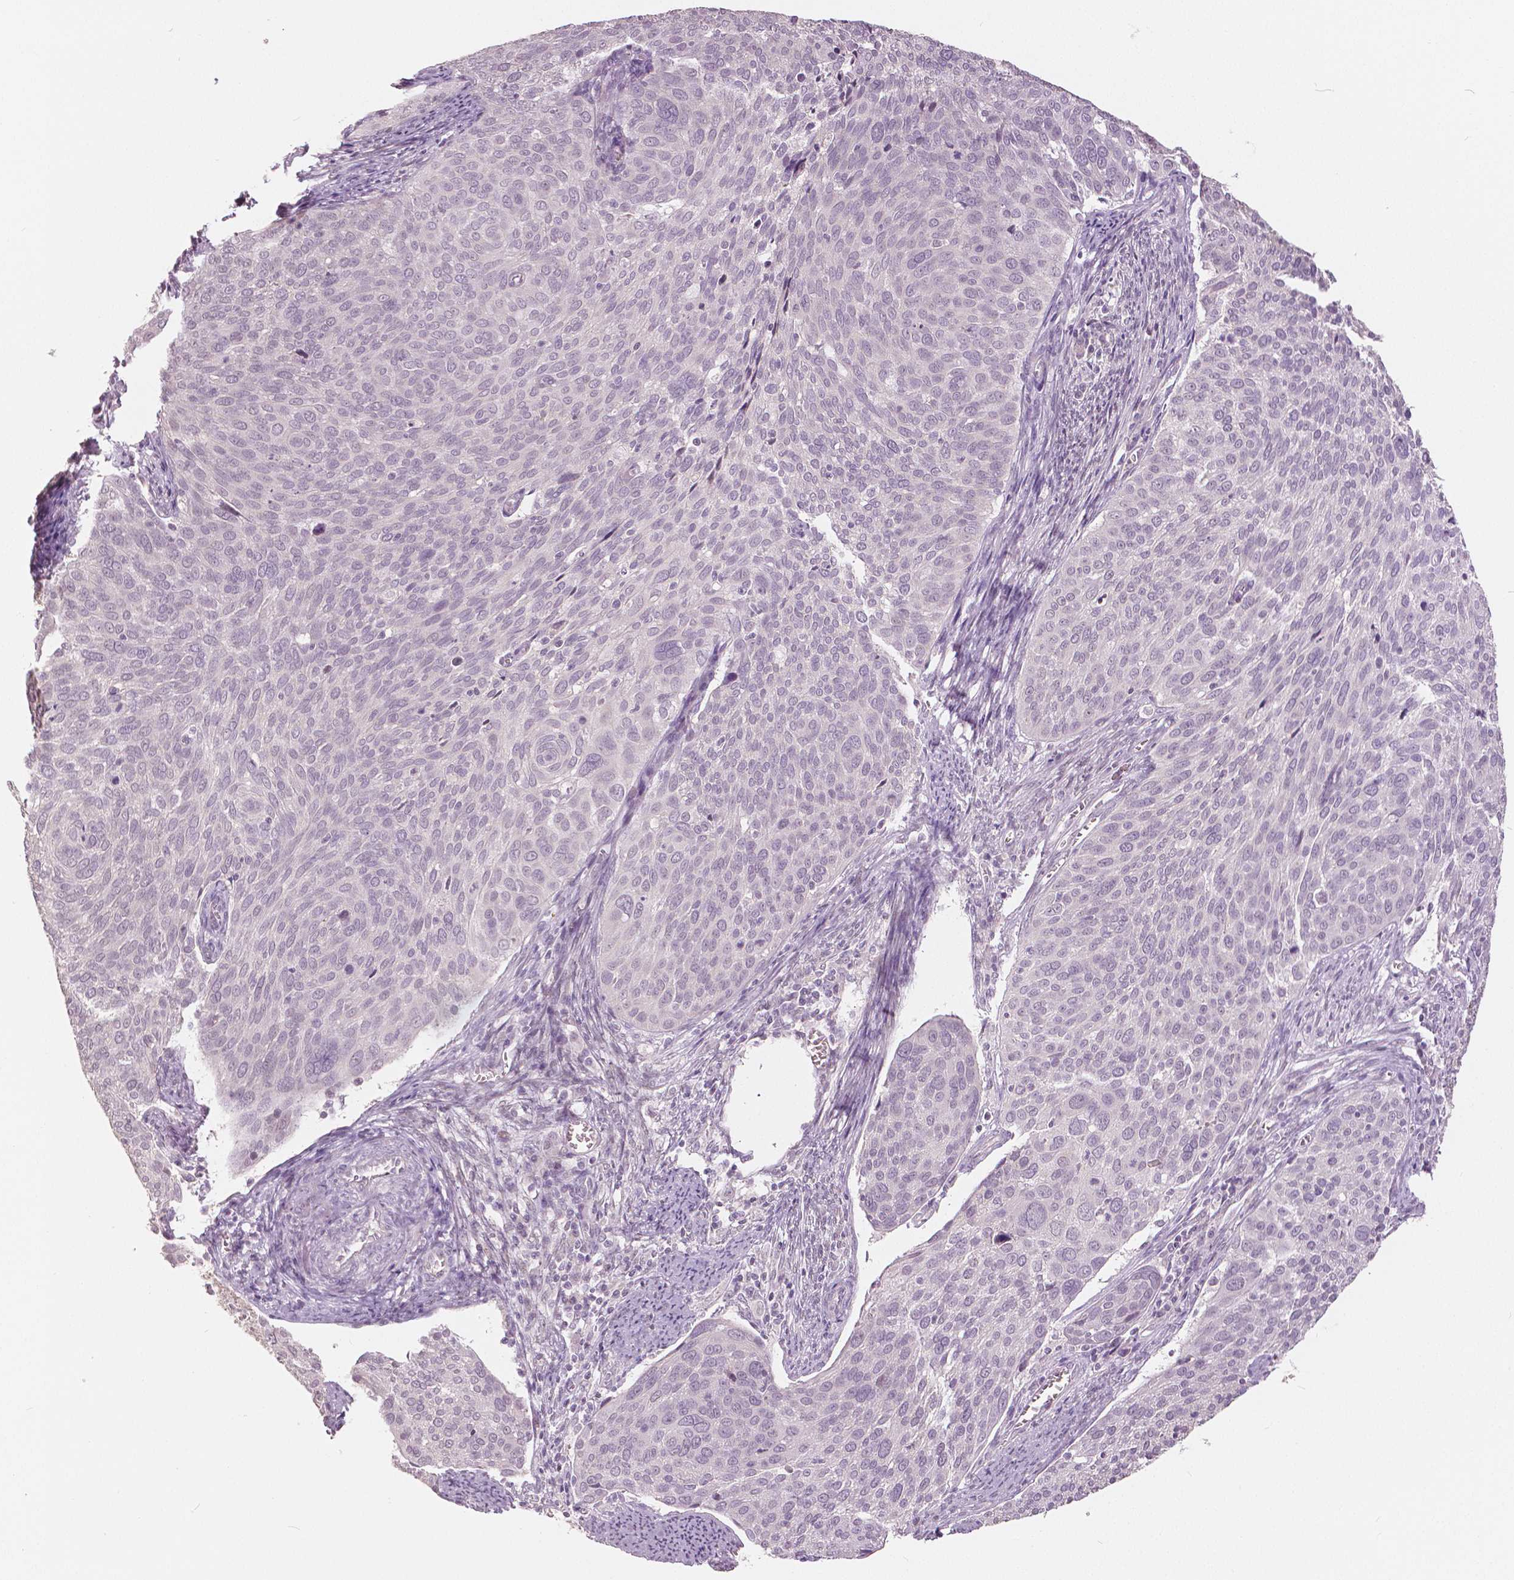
{"staining": {"intensity": "negative", "quantity": "none", "location": "none"}, "tissue": "cervical cancer", "cell_type": "Tumor cells", "image_type": "cancer", "snomed": [{"axis": "morphology", "description": "Squamous cell carcinoma, NOS"}, {"axis": "topography", "description": "Cervix"}], "caption": "Immunohistochemical staining of cervical cancer (squamous cell carcinoma) displays no significant positivity in tumor cells.", "gene": "NANOG", "patient": {"sex": "female", "age": 39}}